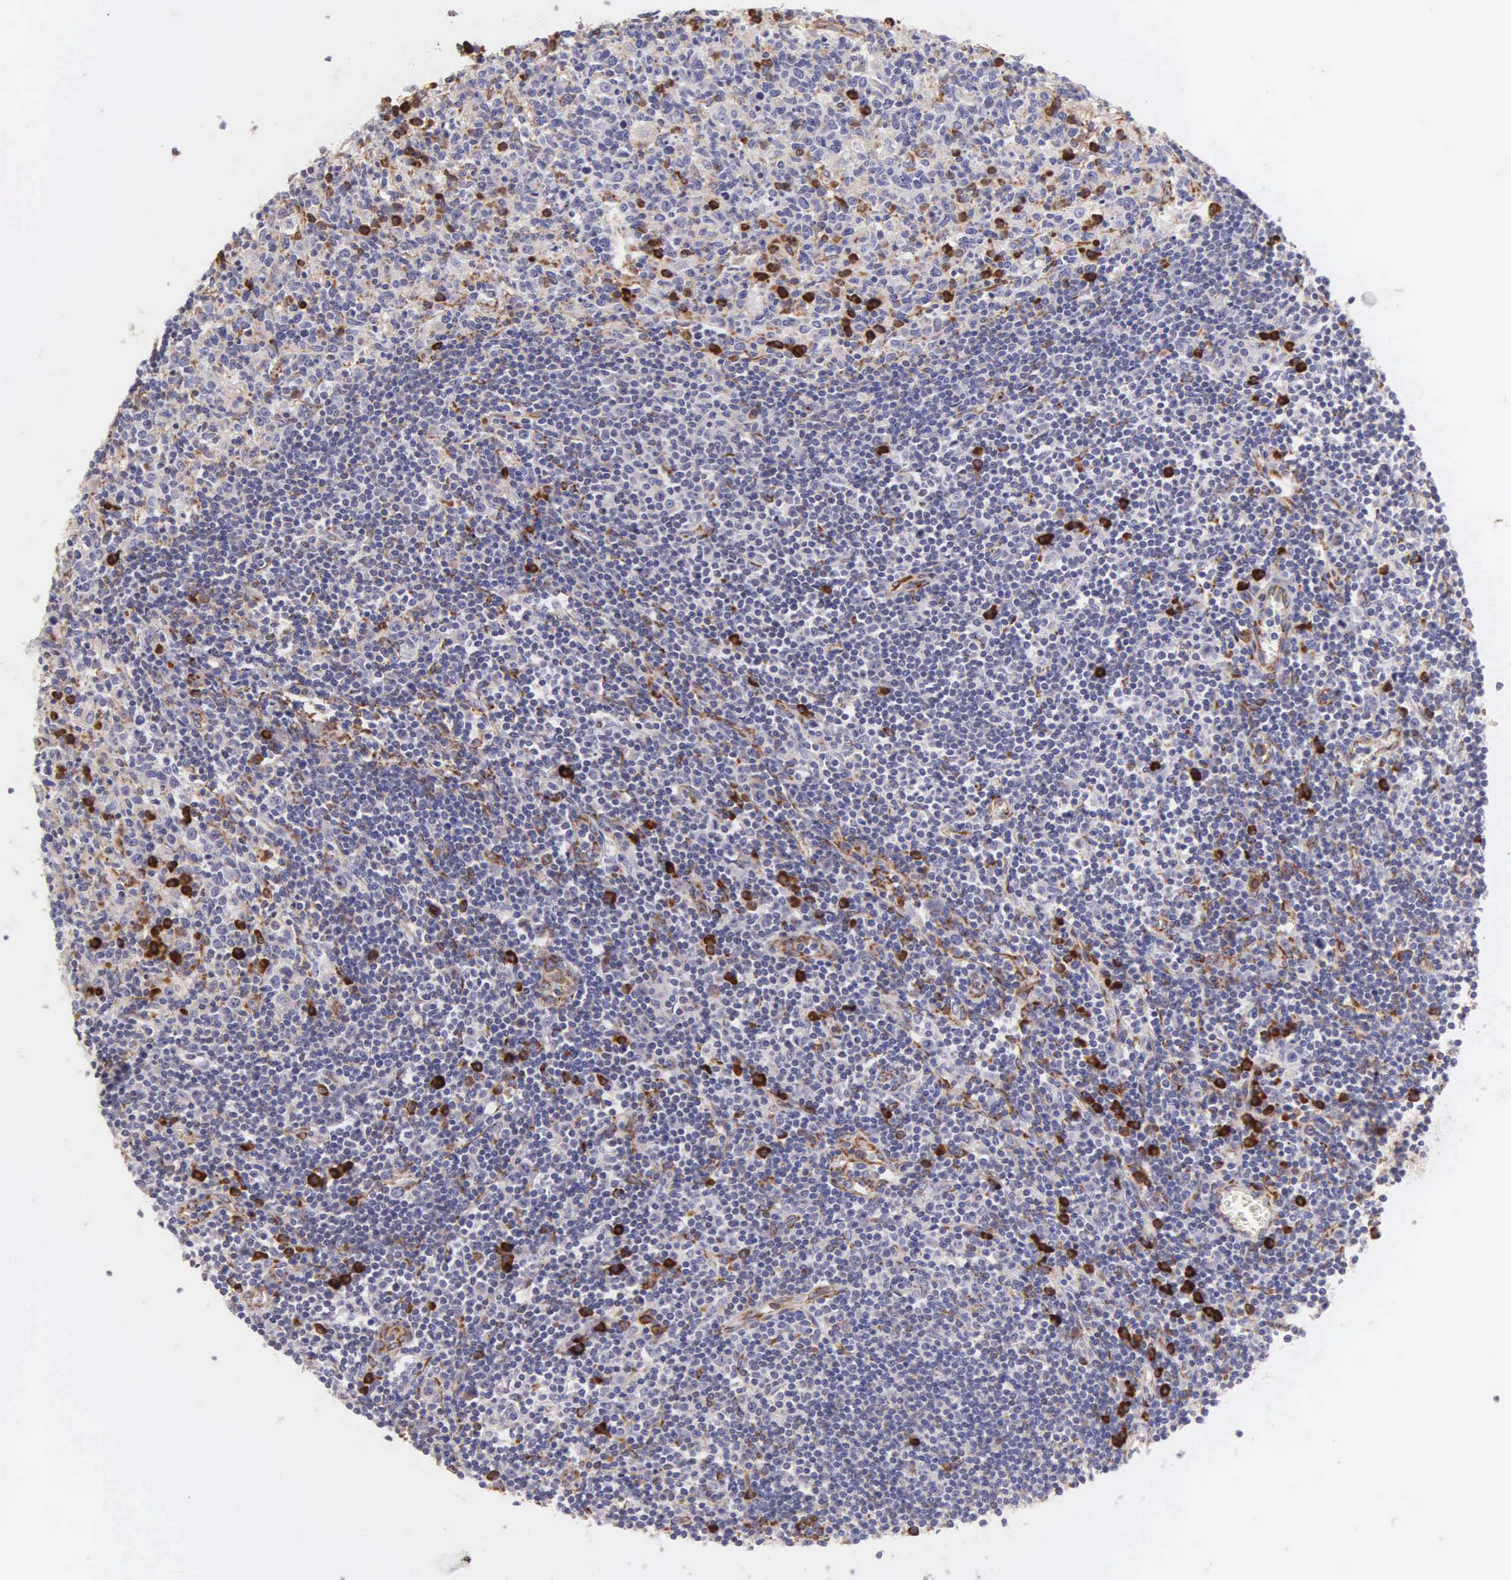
{"staining": {"intensity": "strong", "quantity": "<25%", "location": "cytoplasmic/membranous"}, "tissue": "lymph node", "cell_type": "Germinal center cells", "image_type": "normal", "snomed": [{"axis": "morphology", "description": "Normal tissue, NOS"}, {"axis": "topography", "description": "Lymph node"}], "caption": "Immunohistochemistry (IHC) (DAB (3,3'-diaminobenzidine)) staining of unremarkable human lymph node exhibits strong cytoplasmic/membranous protein positivity in approximately <25% of germinal center cells. (DAB (3,3'-diaminobenzidine) IHC, brown staining for protein, blue staining for nuclei).", "gene": "CKAP4", "patient": {"sex": "female", "age": 55}}